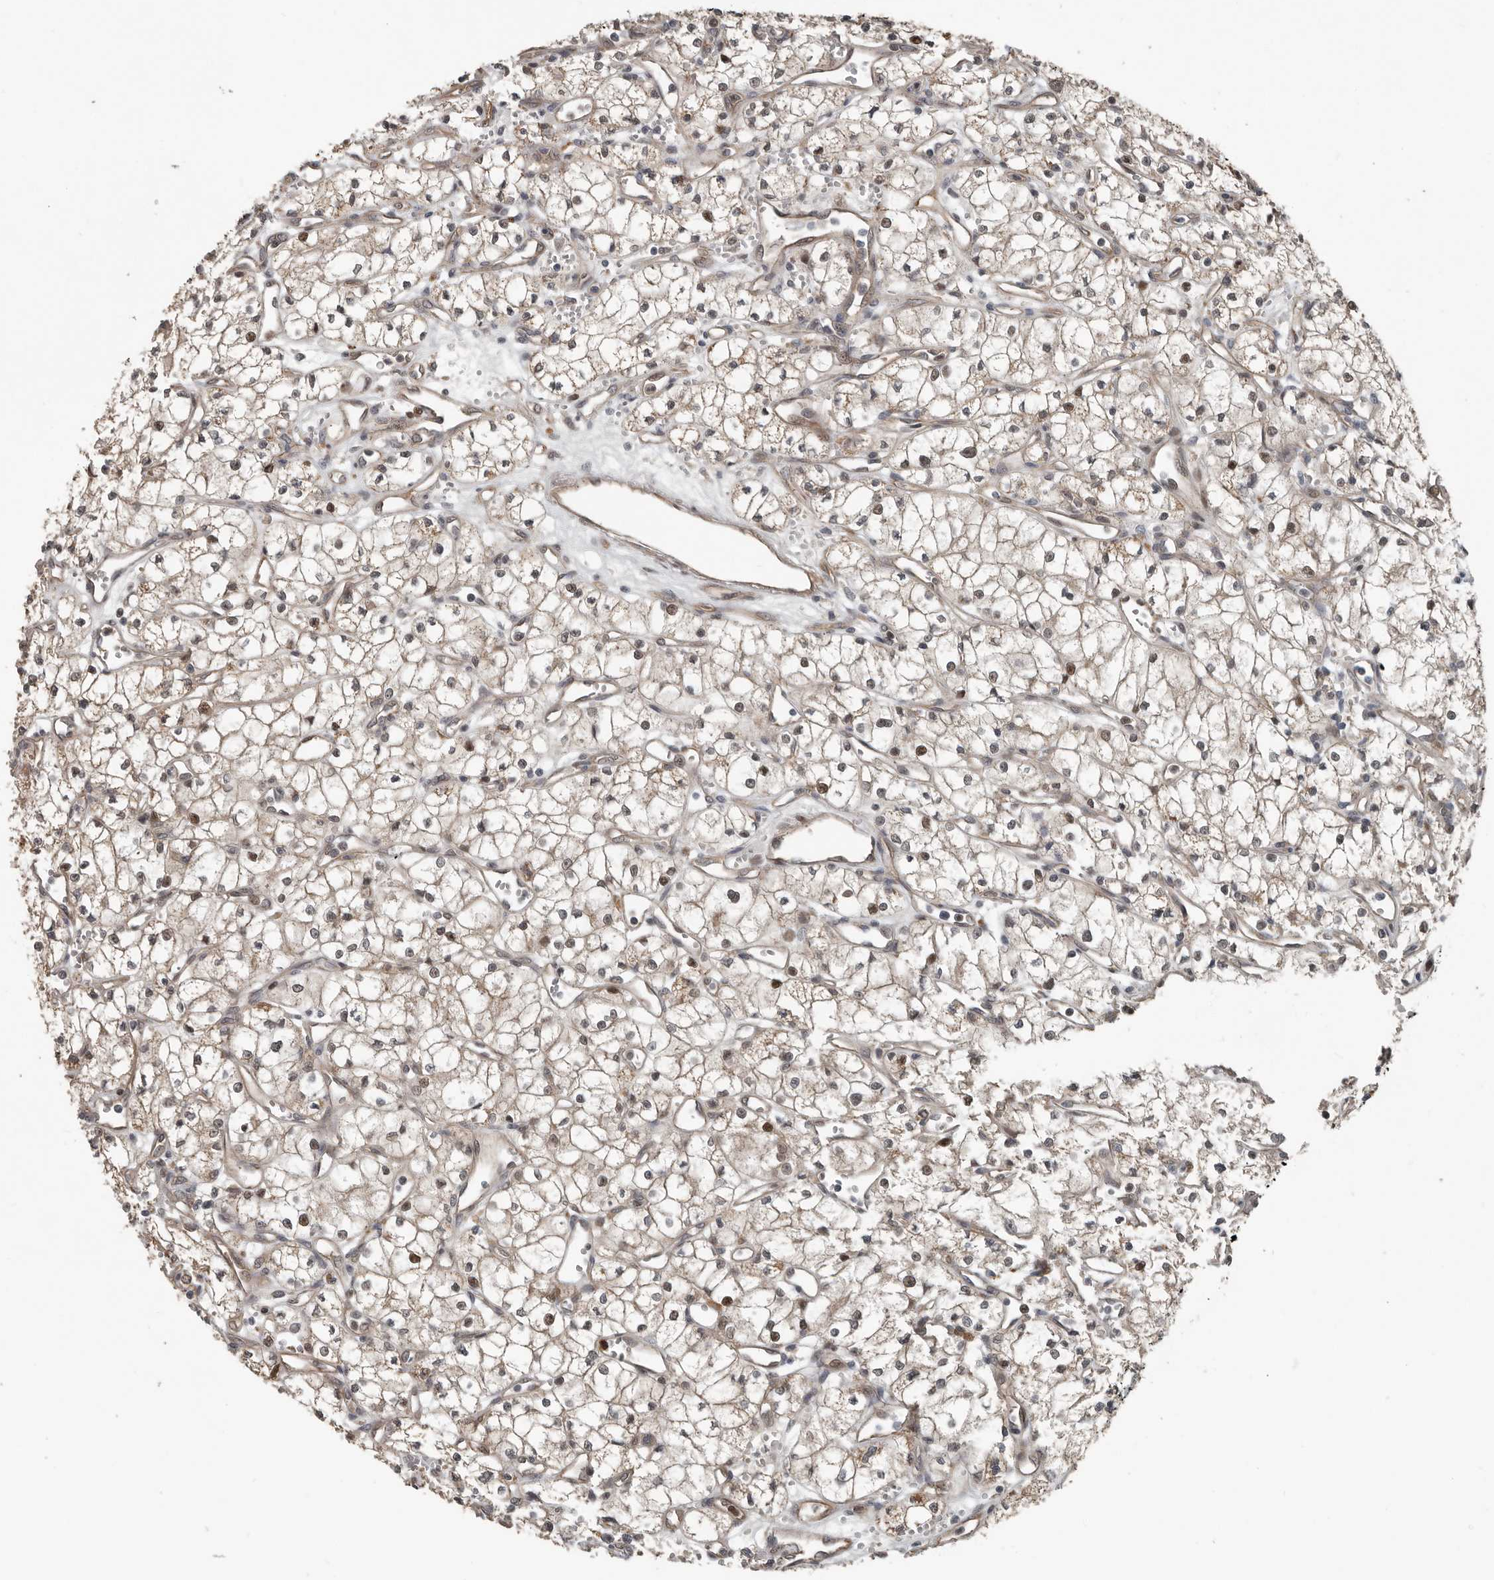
{"staining": {"intensity": "weak", "quantity": "25%-75%", "location": "cytoplasmic/membranous,nuclear"}, "tissue": "renal cancer", "cell_type": "Tumor cells", "image_type": "cancer", "snomed": [{"axis": "morphology", "description": "Adenocarcinoma, NOS"}, {"axis": "topography", "description": "Kidney"}], "caption": "Human renal cancer (adenocarcinoma) stained for a protein (brown) demonstrates weak cytoplasmic/membranous and nuclear positive expression in approximately 25%-75% of tumor cells.", "gene": "YOD1", "patient": {"sex": "male", "age": 59}}